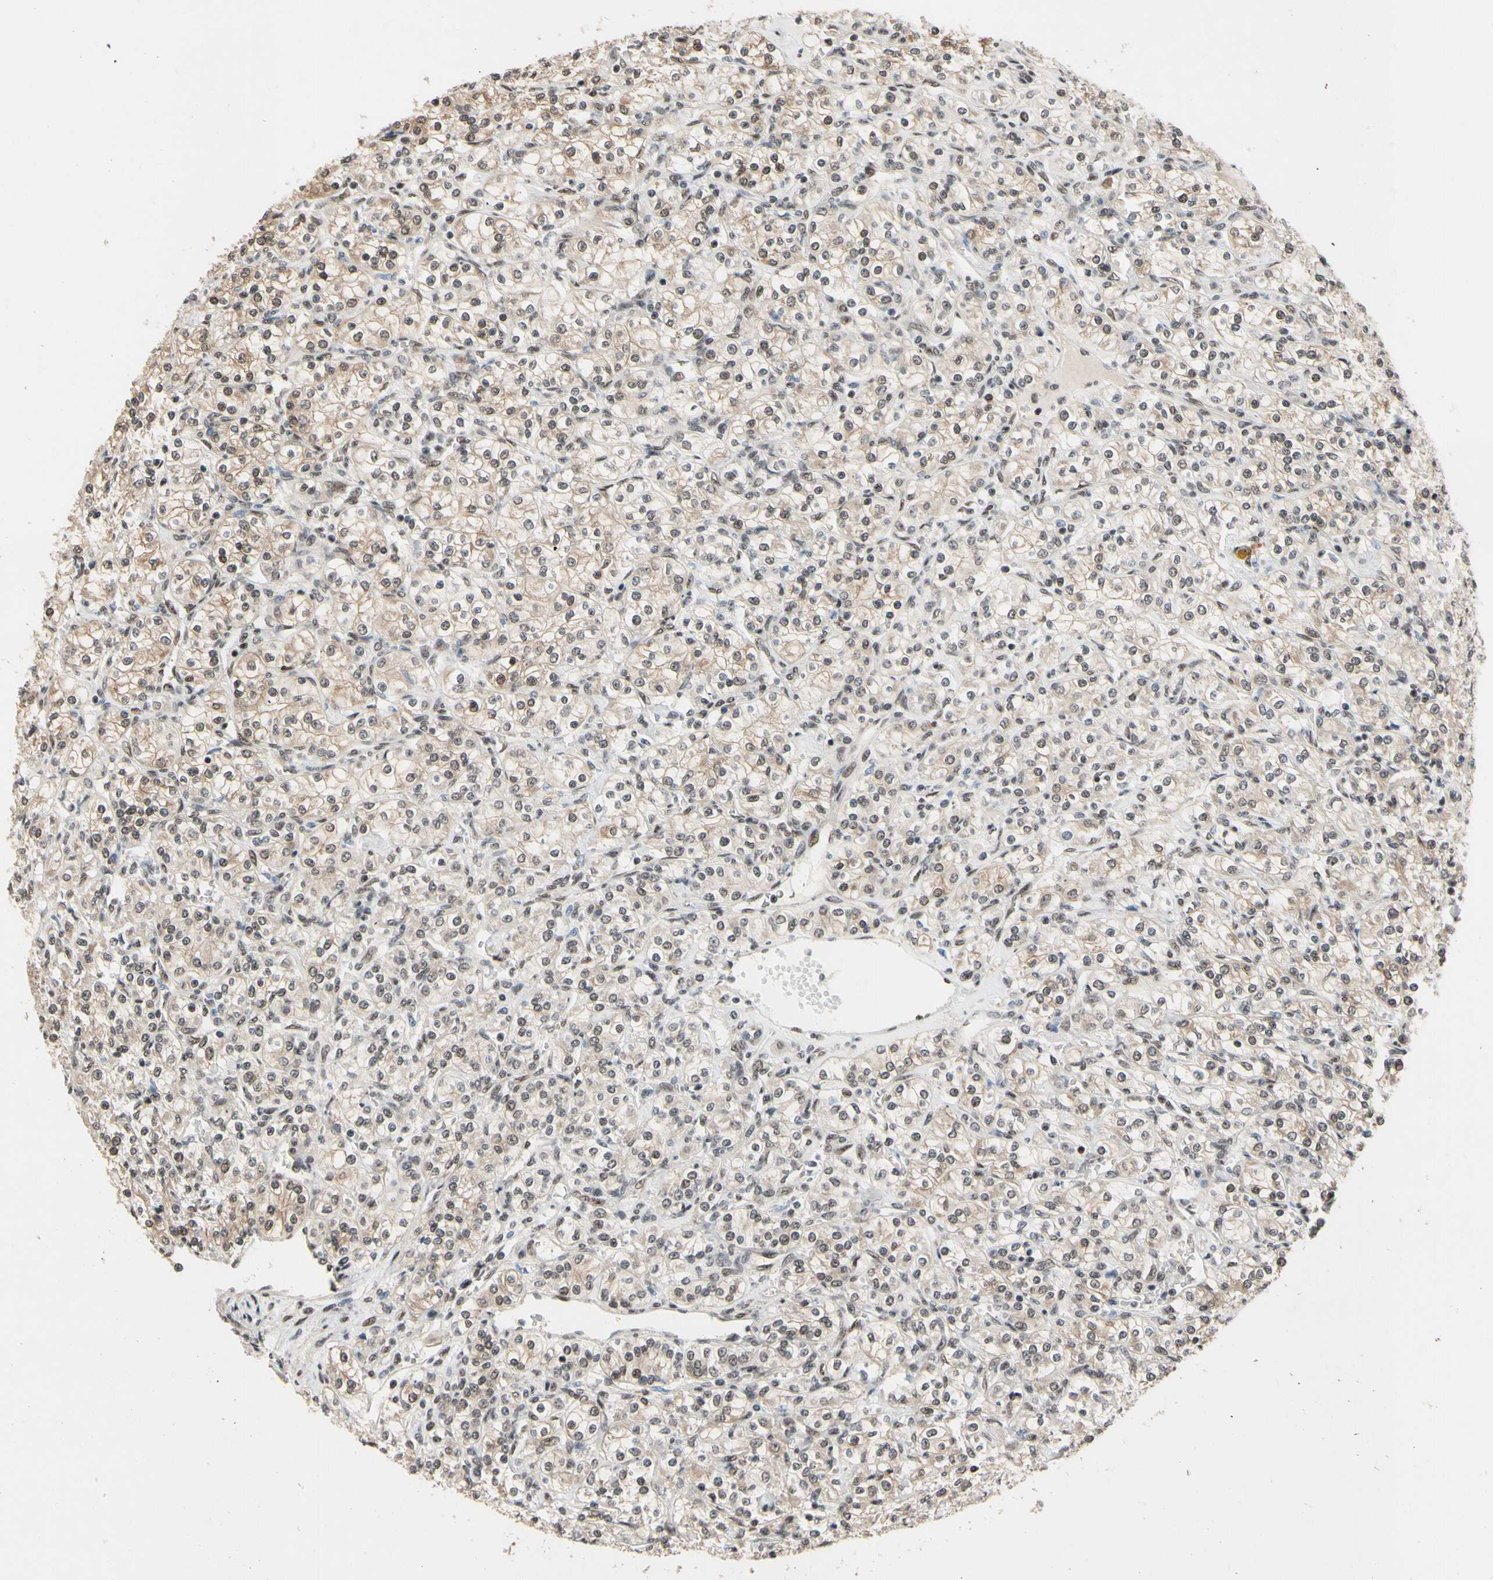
{"staining": {"intensity": "weak", "quantity": ">75%", "location": "cytoplasmic/membranous,nuclear"}, "tissue": "renal cancer", "cell_type": "Tumor cells", "image_type": "cancer", "snomed": [{"axis": "morphology", "description": "Adenocarcinoma, NOS"}, {"axis": "topography", "description": "Kidney"}], "caption": "Approximately >75% of tumor cells in renal cancer exhibit weak cytoplasmic/membranous and nuclear protein positivity as visualized by brown immunohistochemical staining.", "gene": "TAF4", "patient": {"sex": "male", "age": 77}}